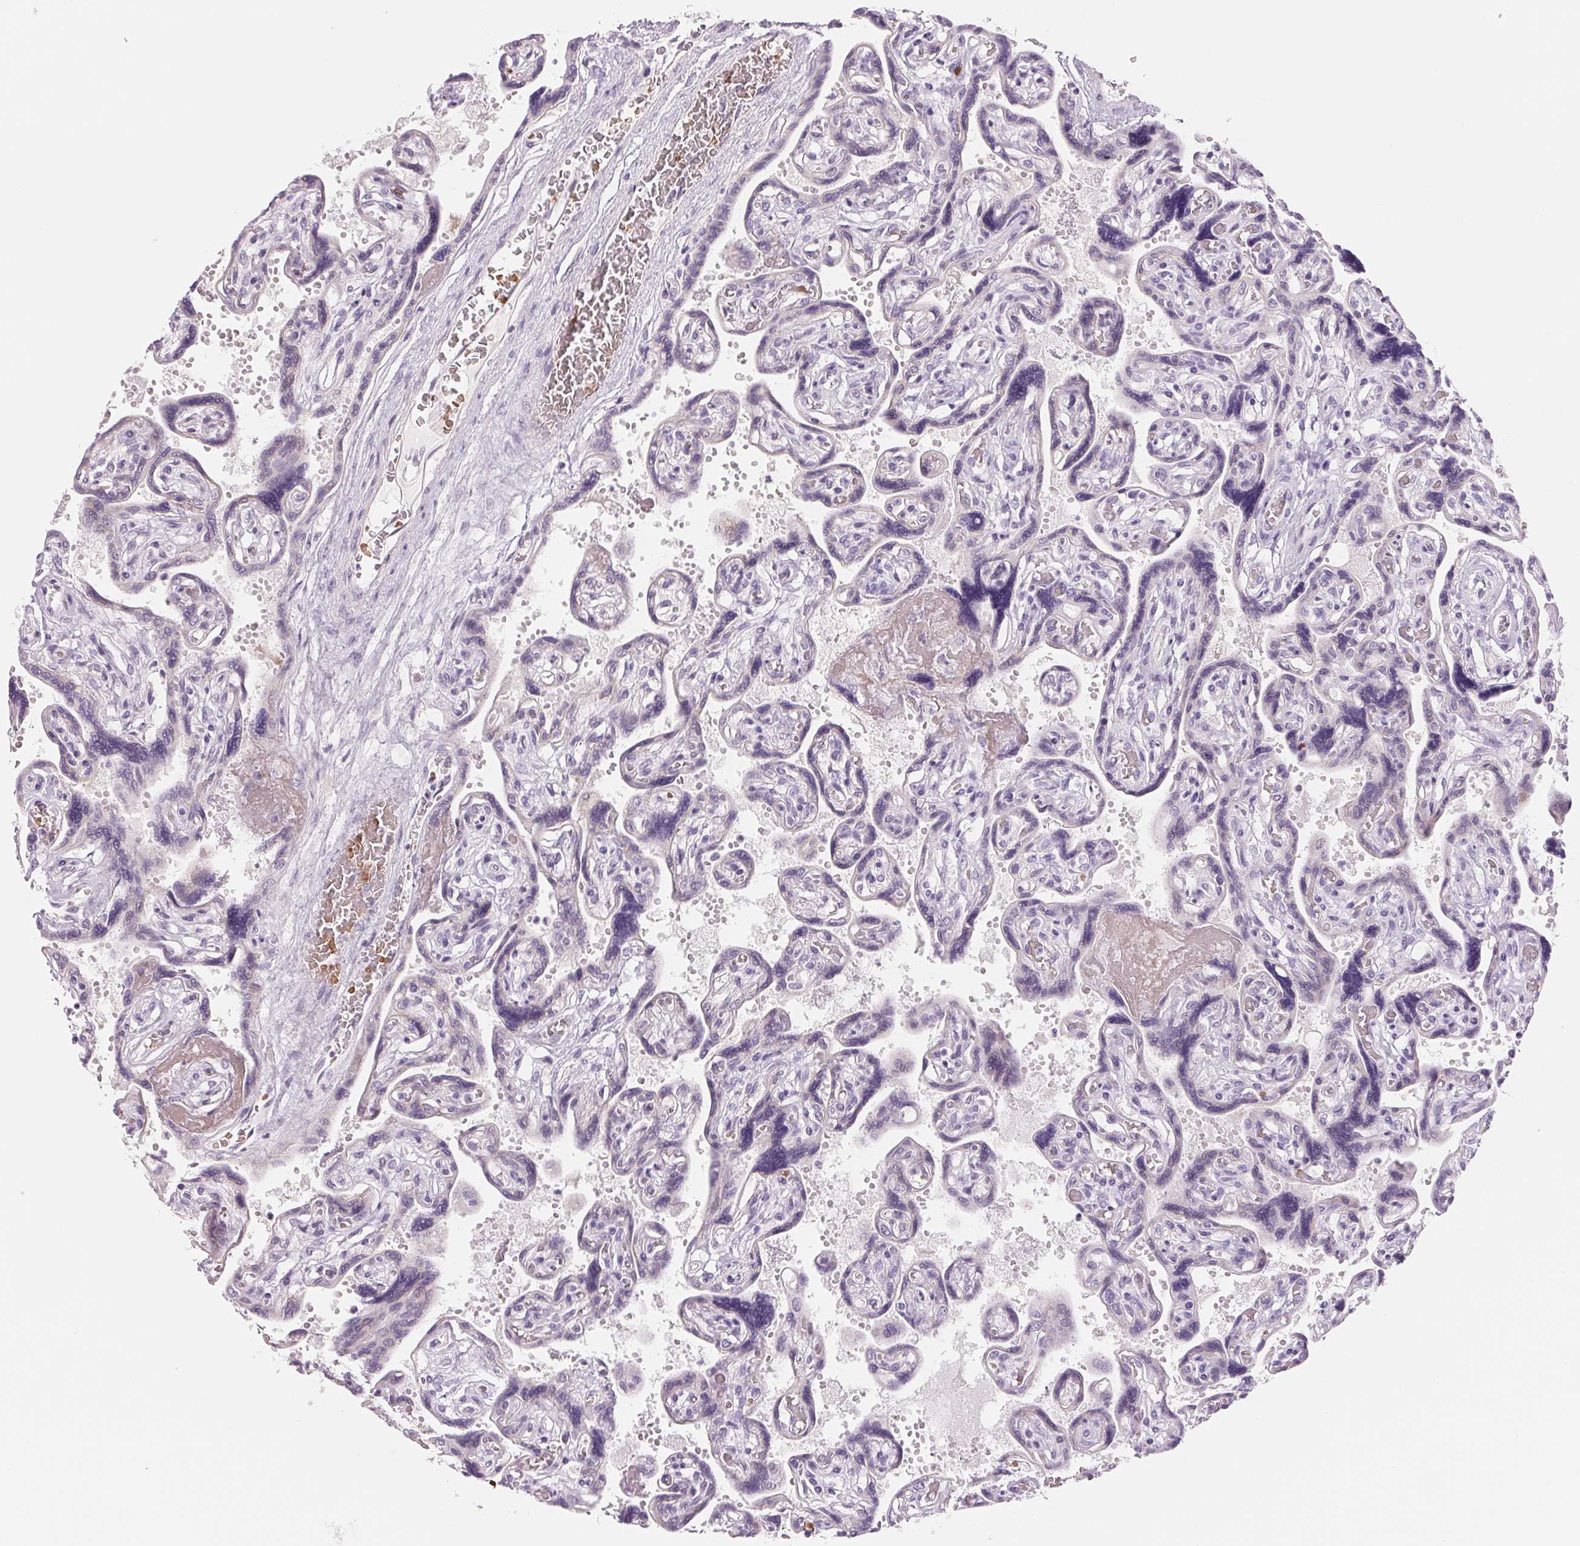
{"staining": {"intensity": "negative", "quantity": "none", "location": "none"}, "tissue": "placenta", "cell_type": "Decidual cells", "image_type": "normal", "snomed": [{"axis": "morphology", "description": "Normal tissue, NOS"}, {"axis": "topography", "description": "Placenta"}], "caption": "Immunohistochemical staining of benign placenta reveals no significant expression in decidual cells. (Immunohistochemistry, brightfield microscopy, high magnification).", "gene": "CCDC168", "patient": {"sex": "female", "age": 32}}